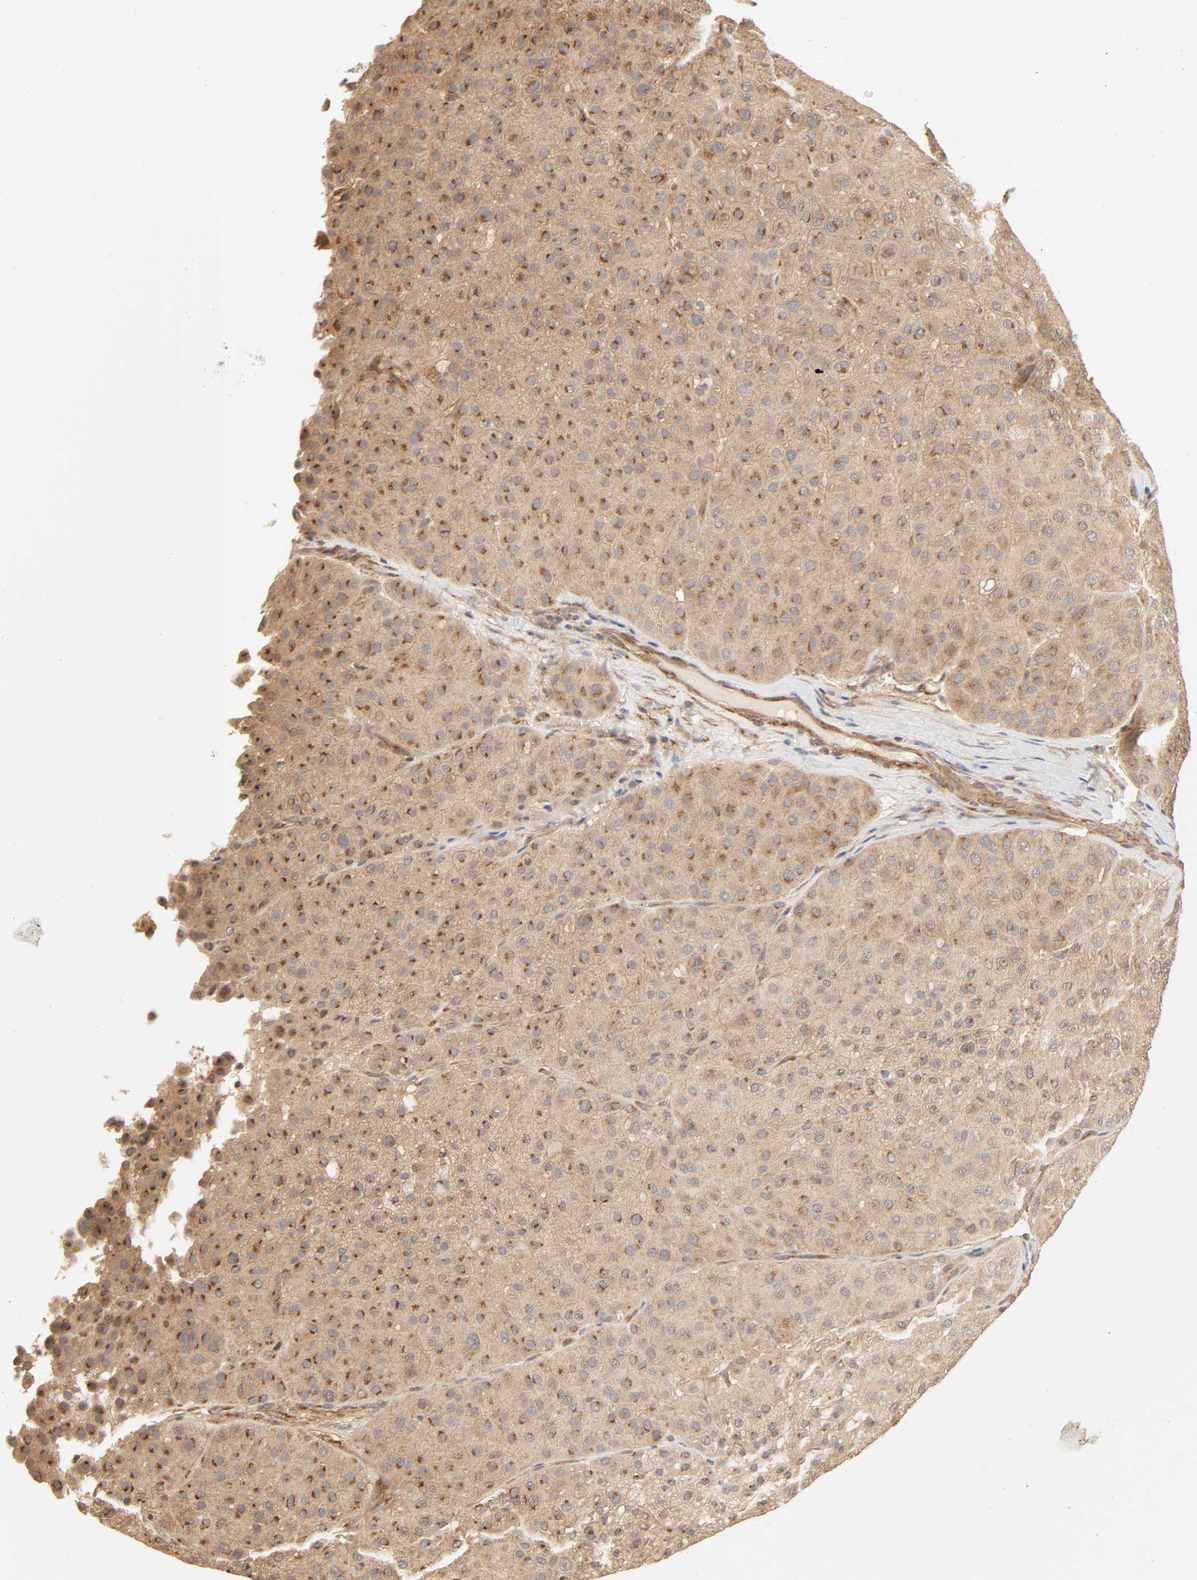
{"staining": {"intensity": "moderate", "quantity": ">75%", "location": "cytoplasmic/membranous"}, "tissue": "melanoma", "cell_type": "Tumor cells", "image_type": "cancer", "snomed": [{"axis": "morphology", "description": "Normal tissue, NOS"}, {"axis": "morphology", "description": "Malignant melanoma, Metastatic site"}, {"axis": "topography", "description": "Skin"}], "caption": "A histopathology image showing moderate cytoplasmic/membranous expression in approximately >75% of tumor cells in melanoma, as visualized by brown immunohistochemical staining.", "gene": "EPS8", "patient": {"sex": "male", "age": 41}}